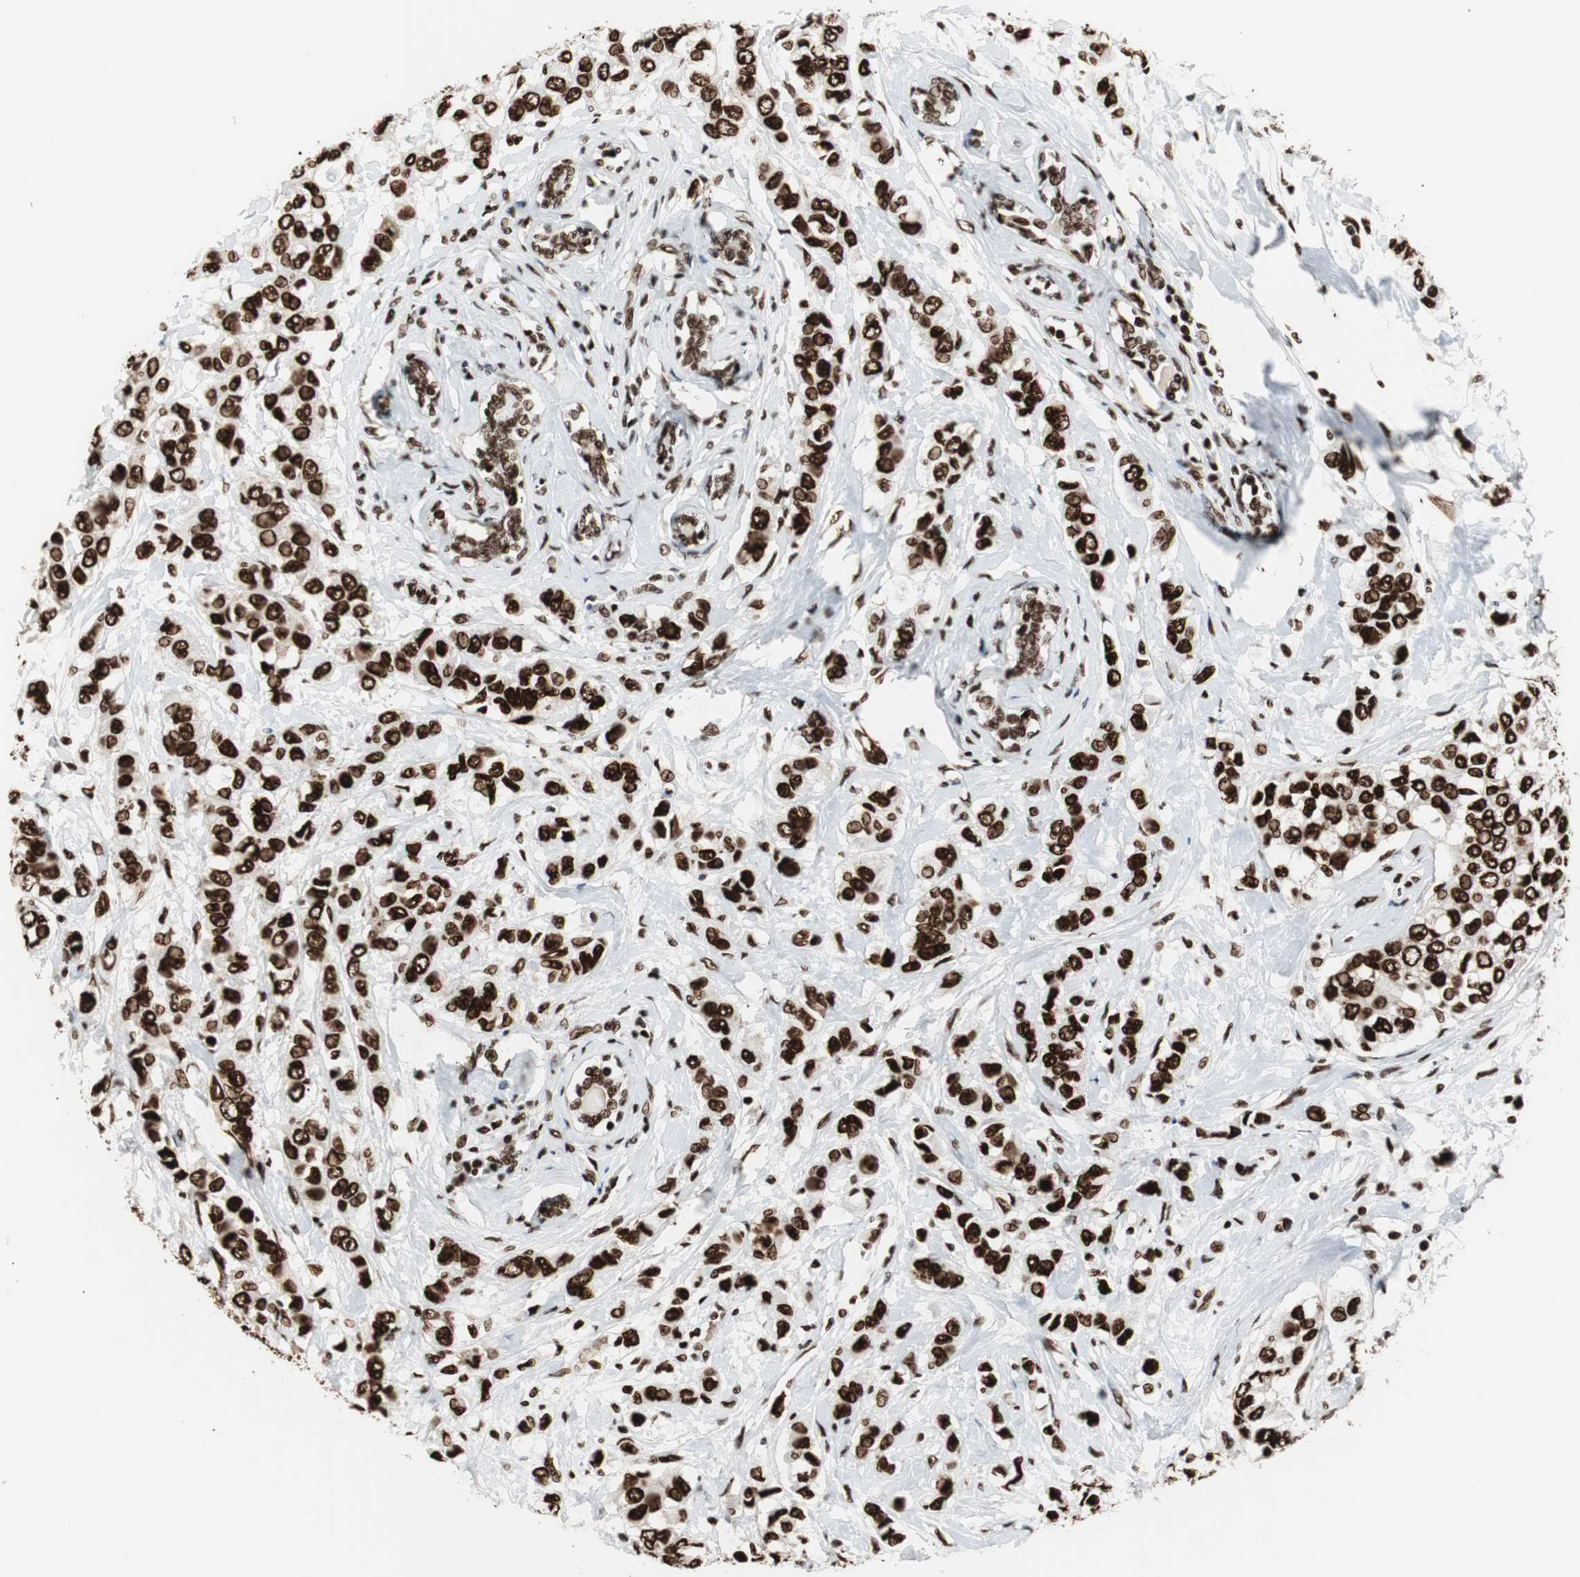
{"staining": {"intensity": "strong", "quantity": ">75%", "location": "nuclear"}, "tissue": "breast cancer", "cell_type": "Tumor cells", "image_type": "cancer", "snomed": [{"axis": "morphology", "description": "Duct carcinoma"}, {"axis": "topography", "description": "Breast"}], "caption": "High-power microscopy captured an immunohistochemistry photomicrograph of breast cancer (infiltrating ductal carcinoma), revealing strong nuclear positivity in approximately >75% of tumor cells.", "gene": "MTA2", "patient": {"sex": "female", "age": 50}}